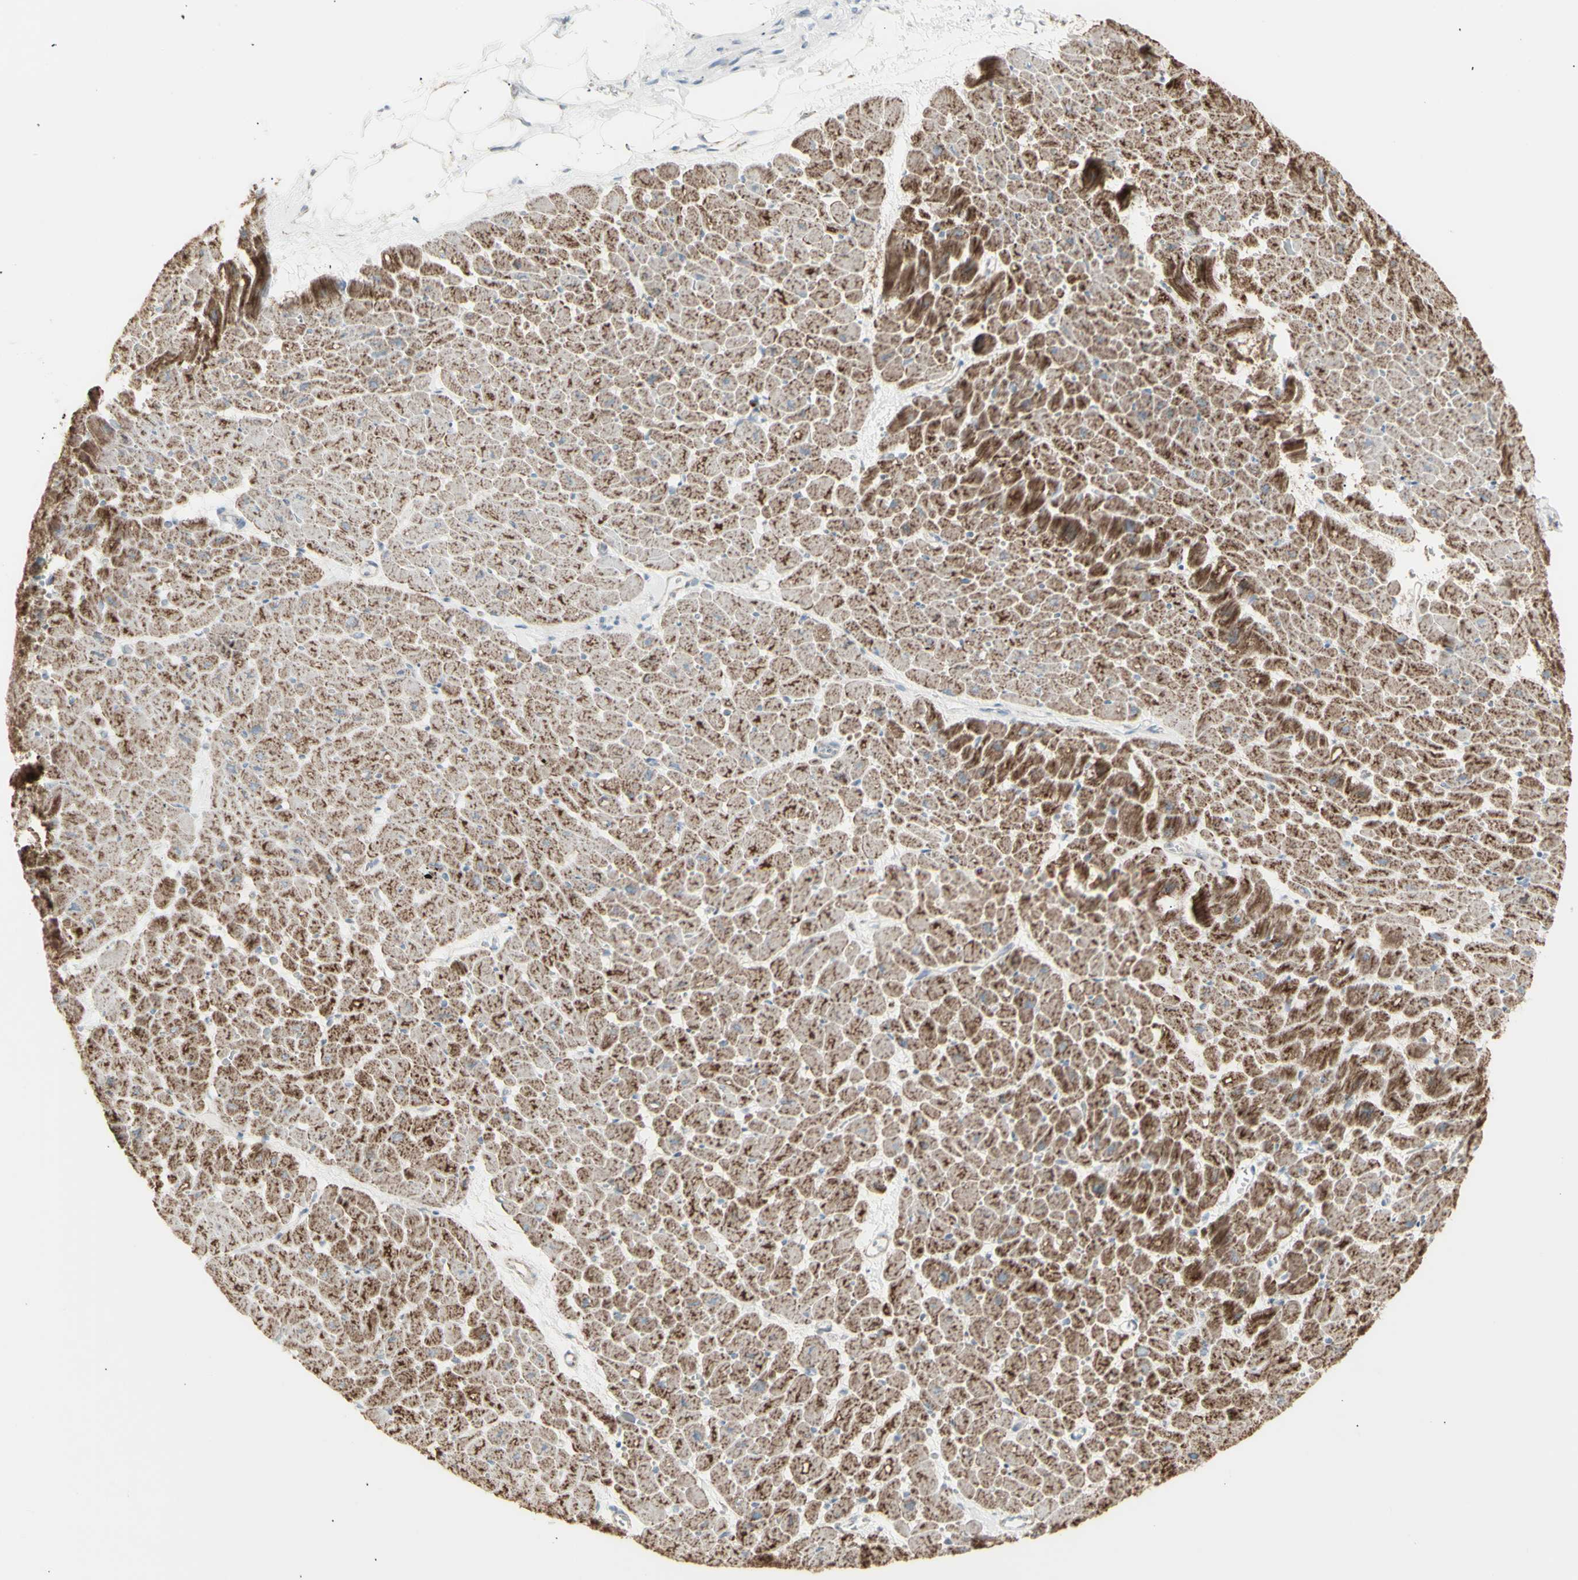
{"staining": {"intensity": "strong", "quantity": ">75%", "location": "cytoplasmic/membranous"}, "tissue": "heart muscle", "cell_type": "Cardiomyocytes", "image_type": "normal", "snomed": [{"axis": "morphology", "description": "Normal tissue, NOS"}, {"axis": "topography", "description": "Heart"}], "caption": "An immunohistochemistry micrograph of unremarkable tissue is shown. Protein staining in brown labels strong cytoplasmic/membranous positivity in heart muscle within cardiomyocytes. (IHC, brightfield microscopy, high magnification).", "gene": "PLGRKT", "patient": {"sex": "male", "age": 45}}